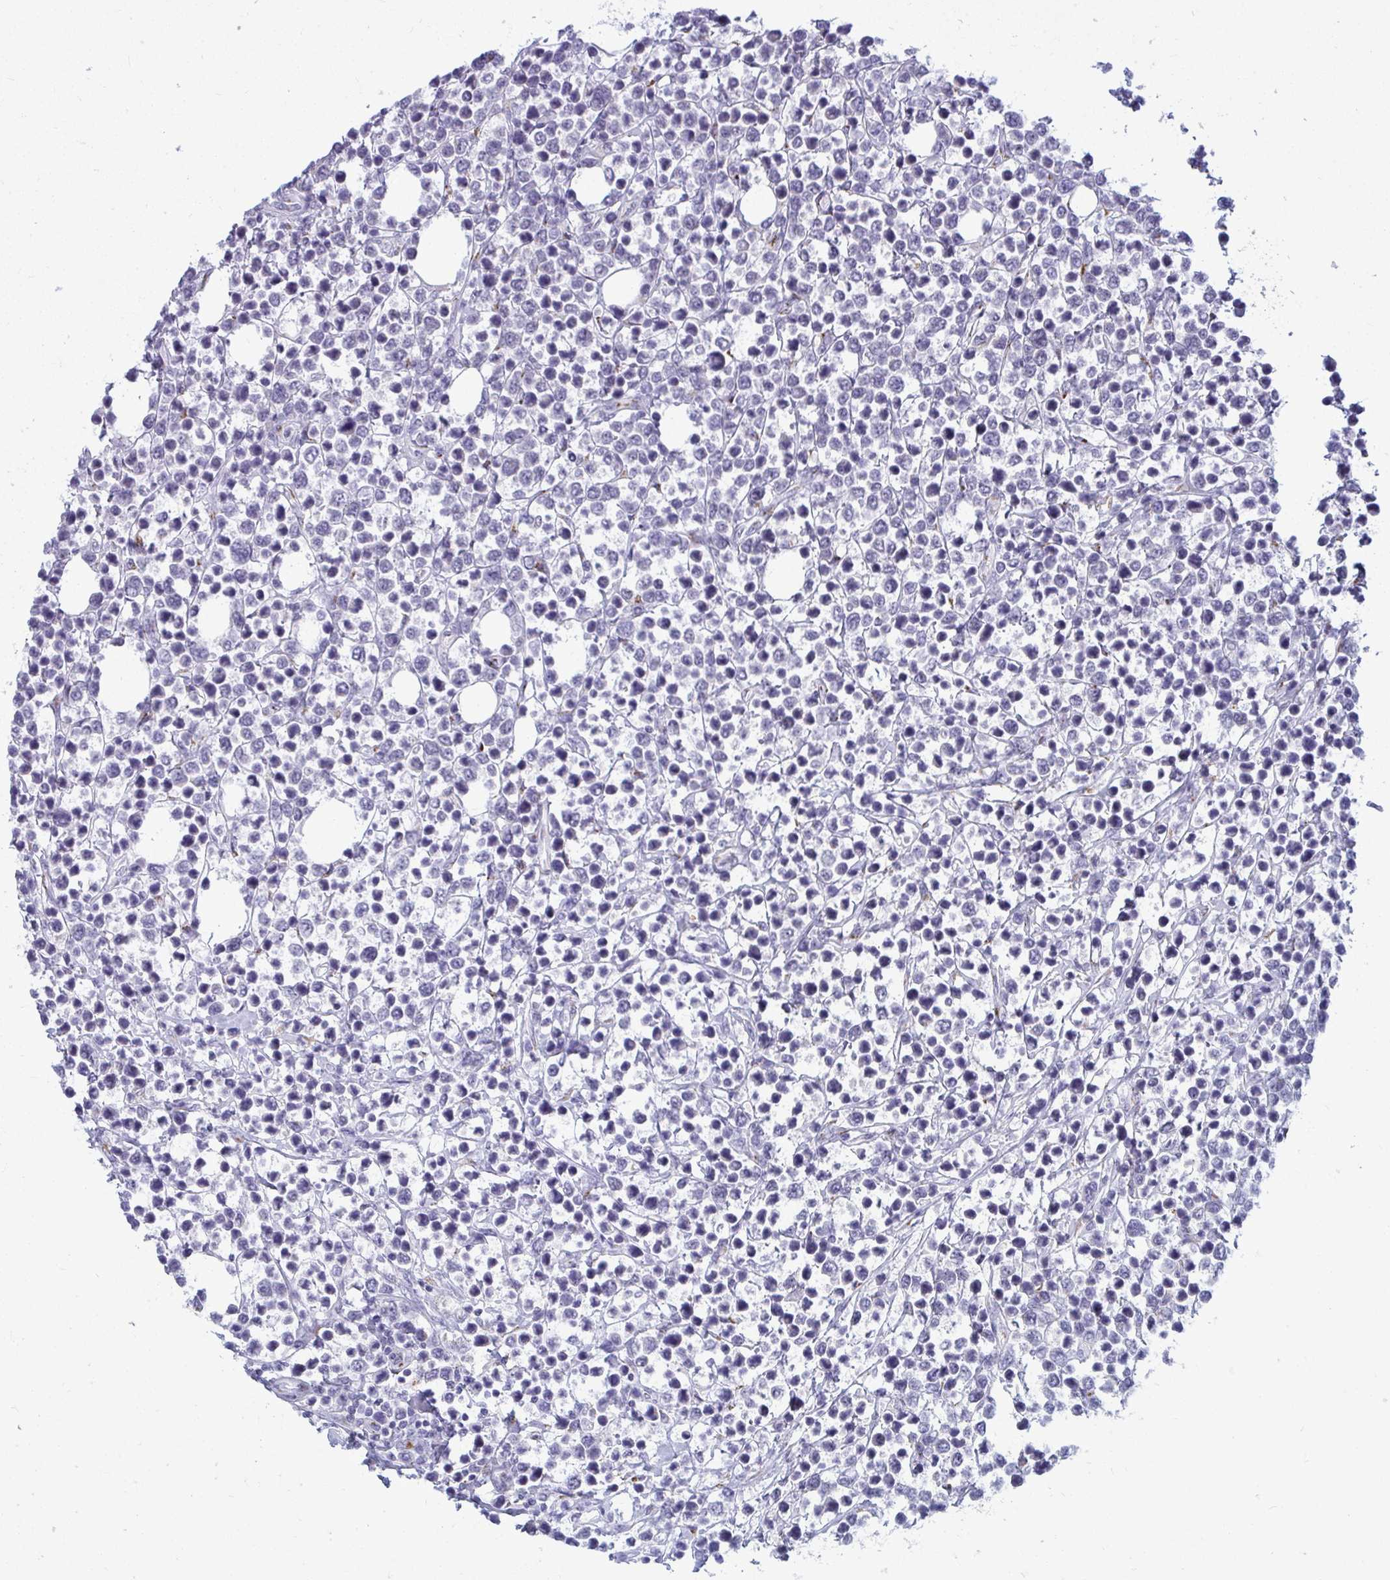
{"staining": {"intensity": "negative", "quantity": "none", "location": "none"}, "tissue": "lymphoma", "cell_type": "Tumor cells", "image_type": "cancer", "snomed": [{"axis": "morphology", "description": "Malignant lymphoma, non-Hodgkin's type, Low grade"}, {"axis": "topography", "description": "Lymph node"}], "caption": "Immunohistochemistry of human low-grade malignant lymphoma, non-Hodgkin's type exhibits no staining in tumor cells. (DAB (3,3'-diaminobenzidine) immunohistochemistry with hematoxylin counter stain).", "gene": "DTX4", "patient": {"sex": "male", "age": 60}}